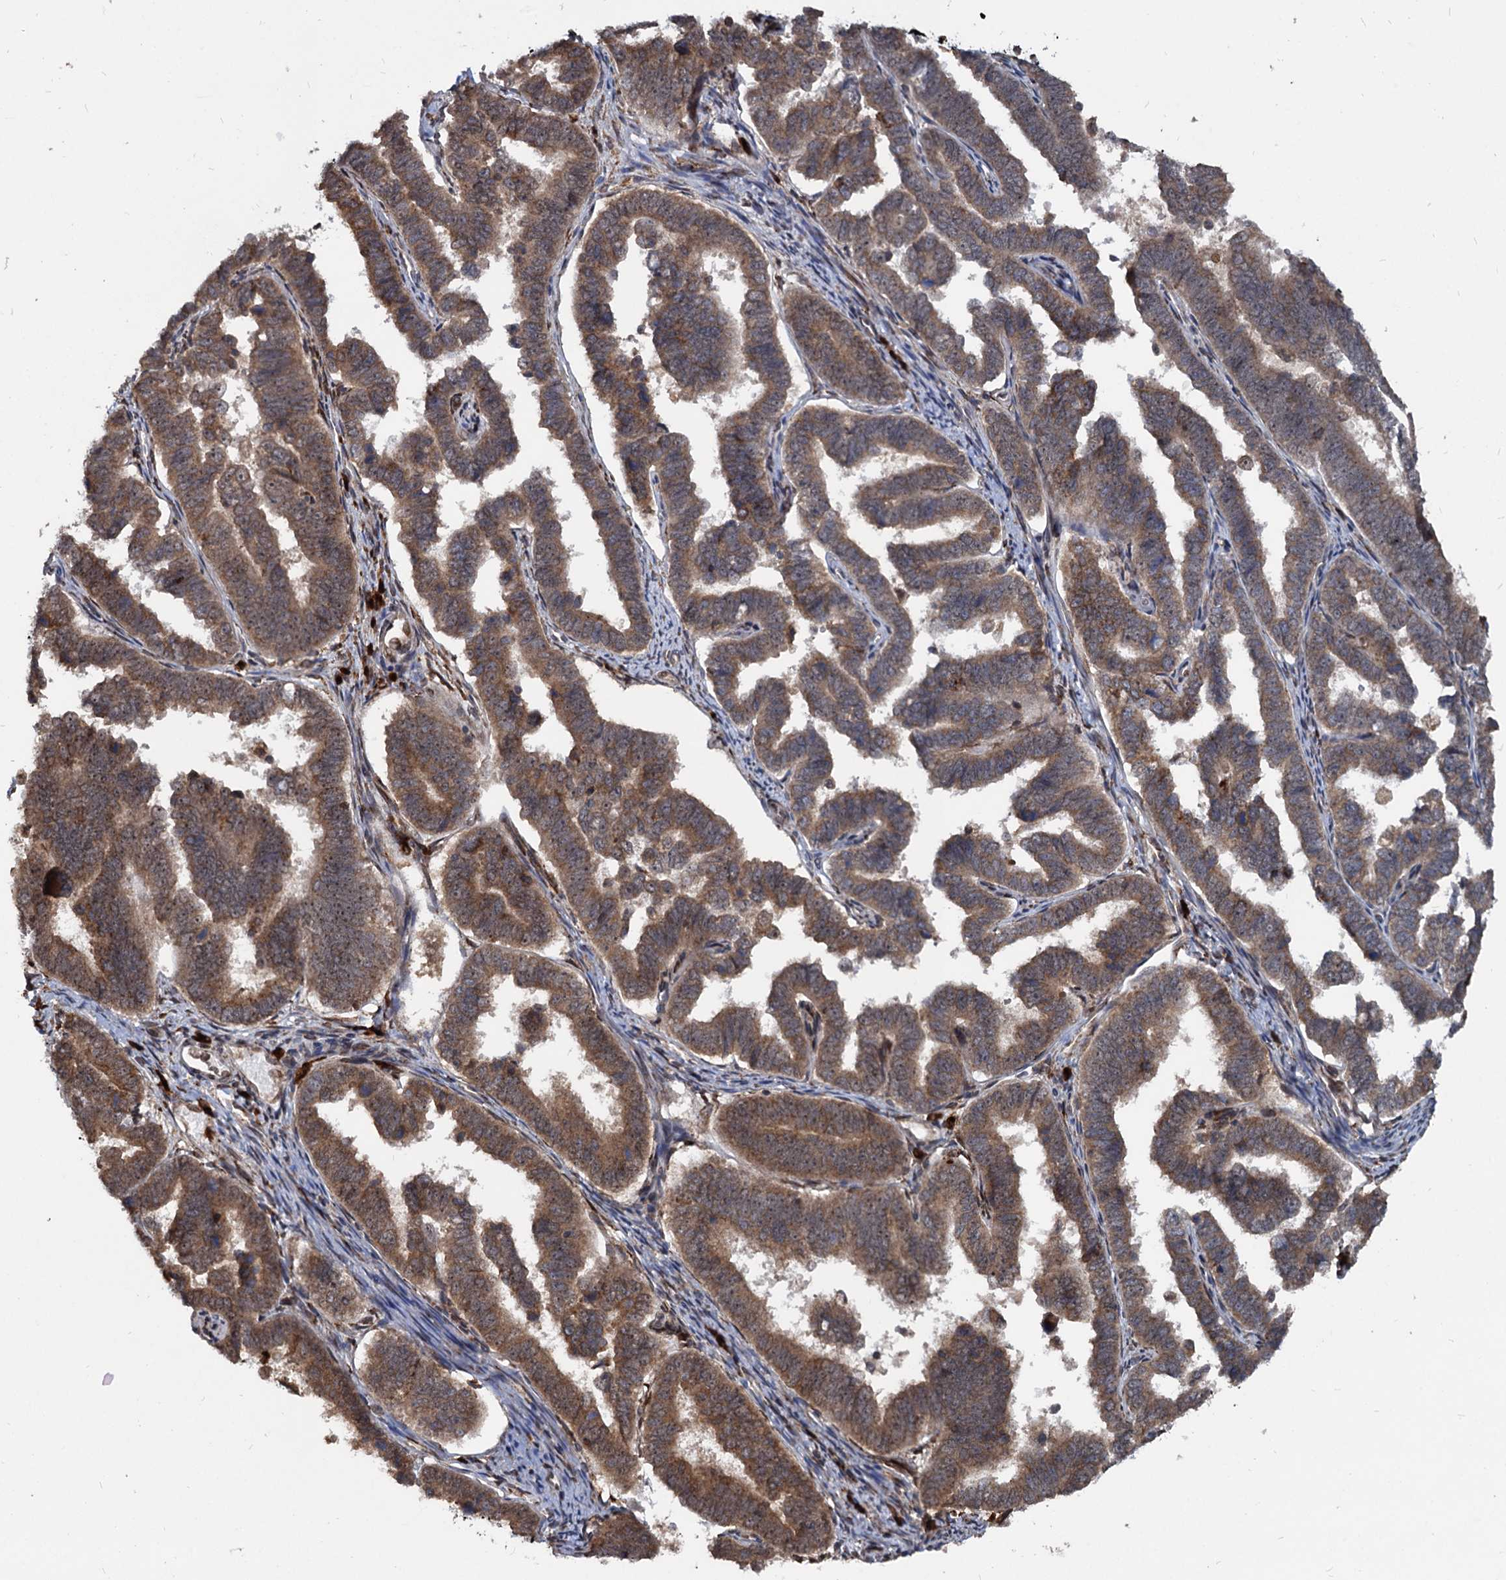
{"staining": {"intensity": "moderate", "quantity": ">75%", "location": "cytoplasmic/membranous"}, "tissue": "endometrial cancer", "cell_type": "Tumor cells", "image_type": "cancer", "snomed": [{"axis": "morphology", "description": "Adenocarcinoma, NOS"}, {"axis": "topography", "description": "Endometrium"}], "caption": "Human endometrial cancer stained with a brown dye displays moderate cytoplasmic/membranous positive positivity in about >75% of tumor cells.", "gene": "SAAL1", "patient": {"sex": "female", "age": 75}}